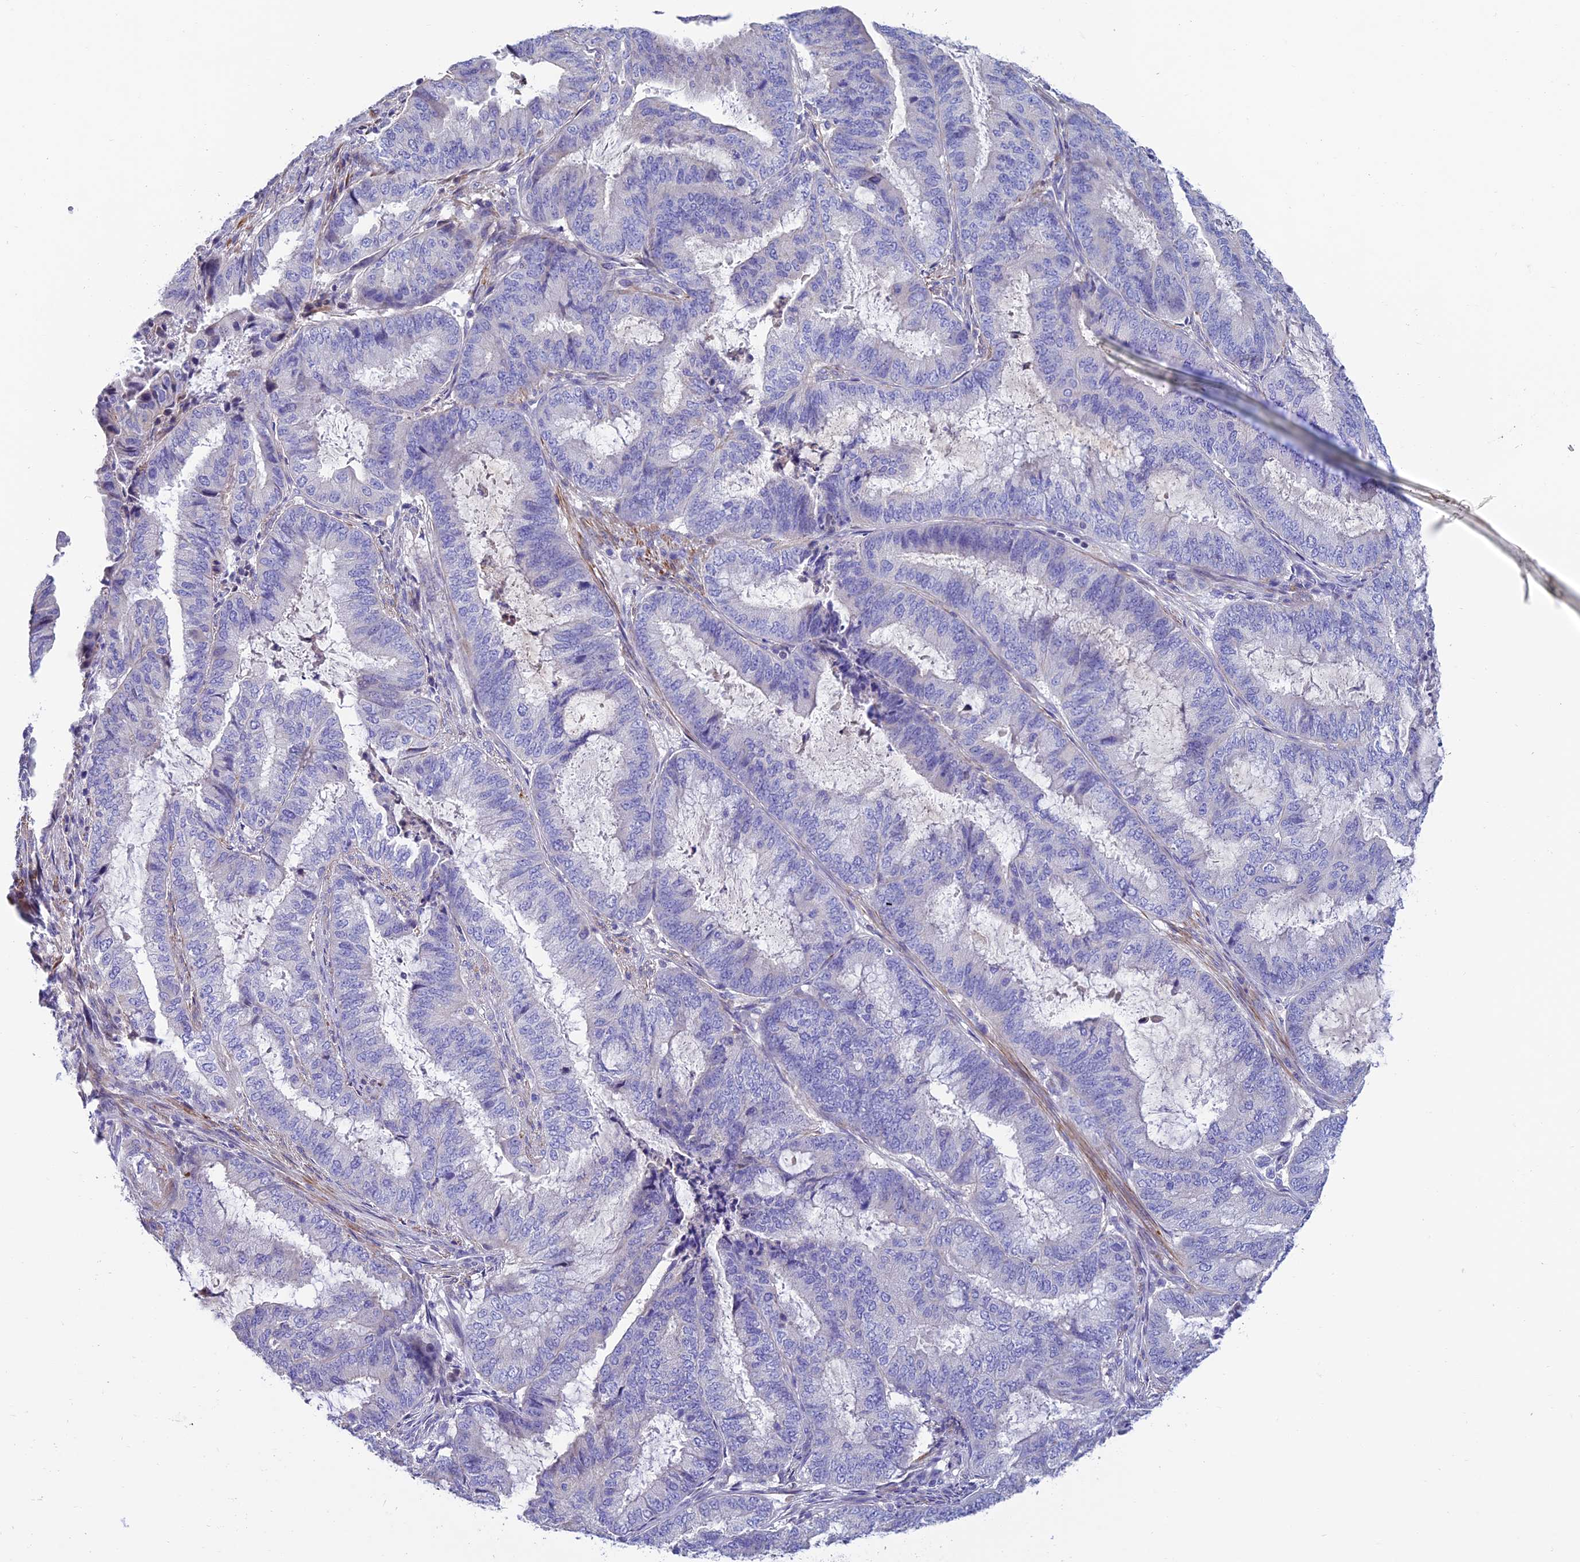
{"staining": {"intensity": "negative", "quantity": "none", "location": "none"}, "tissue": "endometrial cancer", "cell_type": "Tumor cells", "image_type": "cancer", "snomed": [{"axis": "morphology", "description": "Adenocarcinoma, NOS"}, {"axis": "topography", "description": "Endometrium"}], "caption": "Immunohistochemical staining of human endometrial cancer exhibits no significant expression in tumor cells. The staining is performed using DAB (3,3'-diaminobenzidine) brown chromogen with nuclei counter-stained in using hematoxylin.", "gene": "FAM178B", "patient": {"sex": "female", "age": 51}}